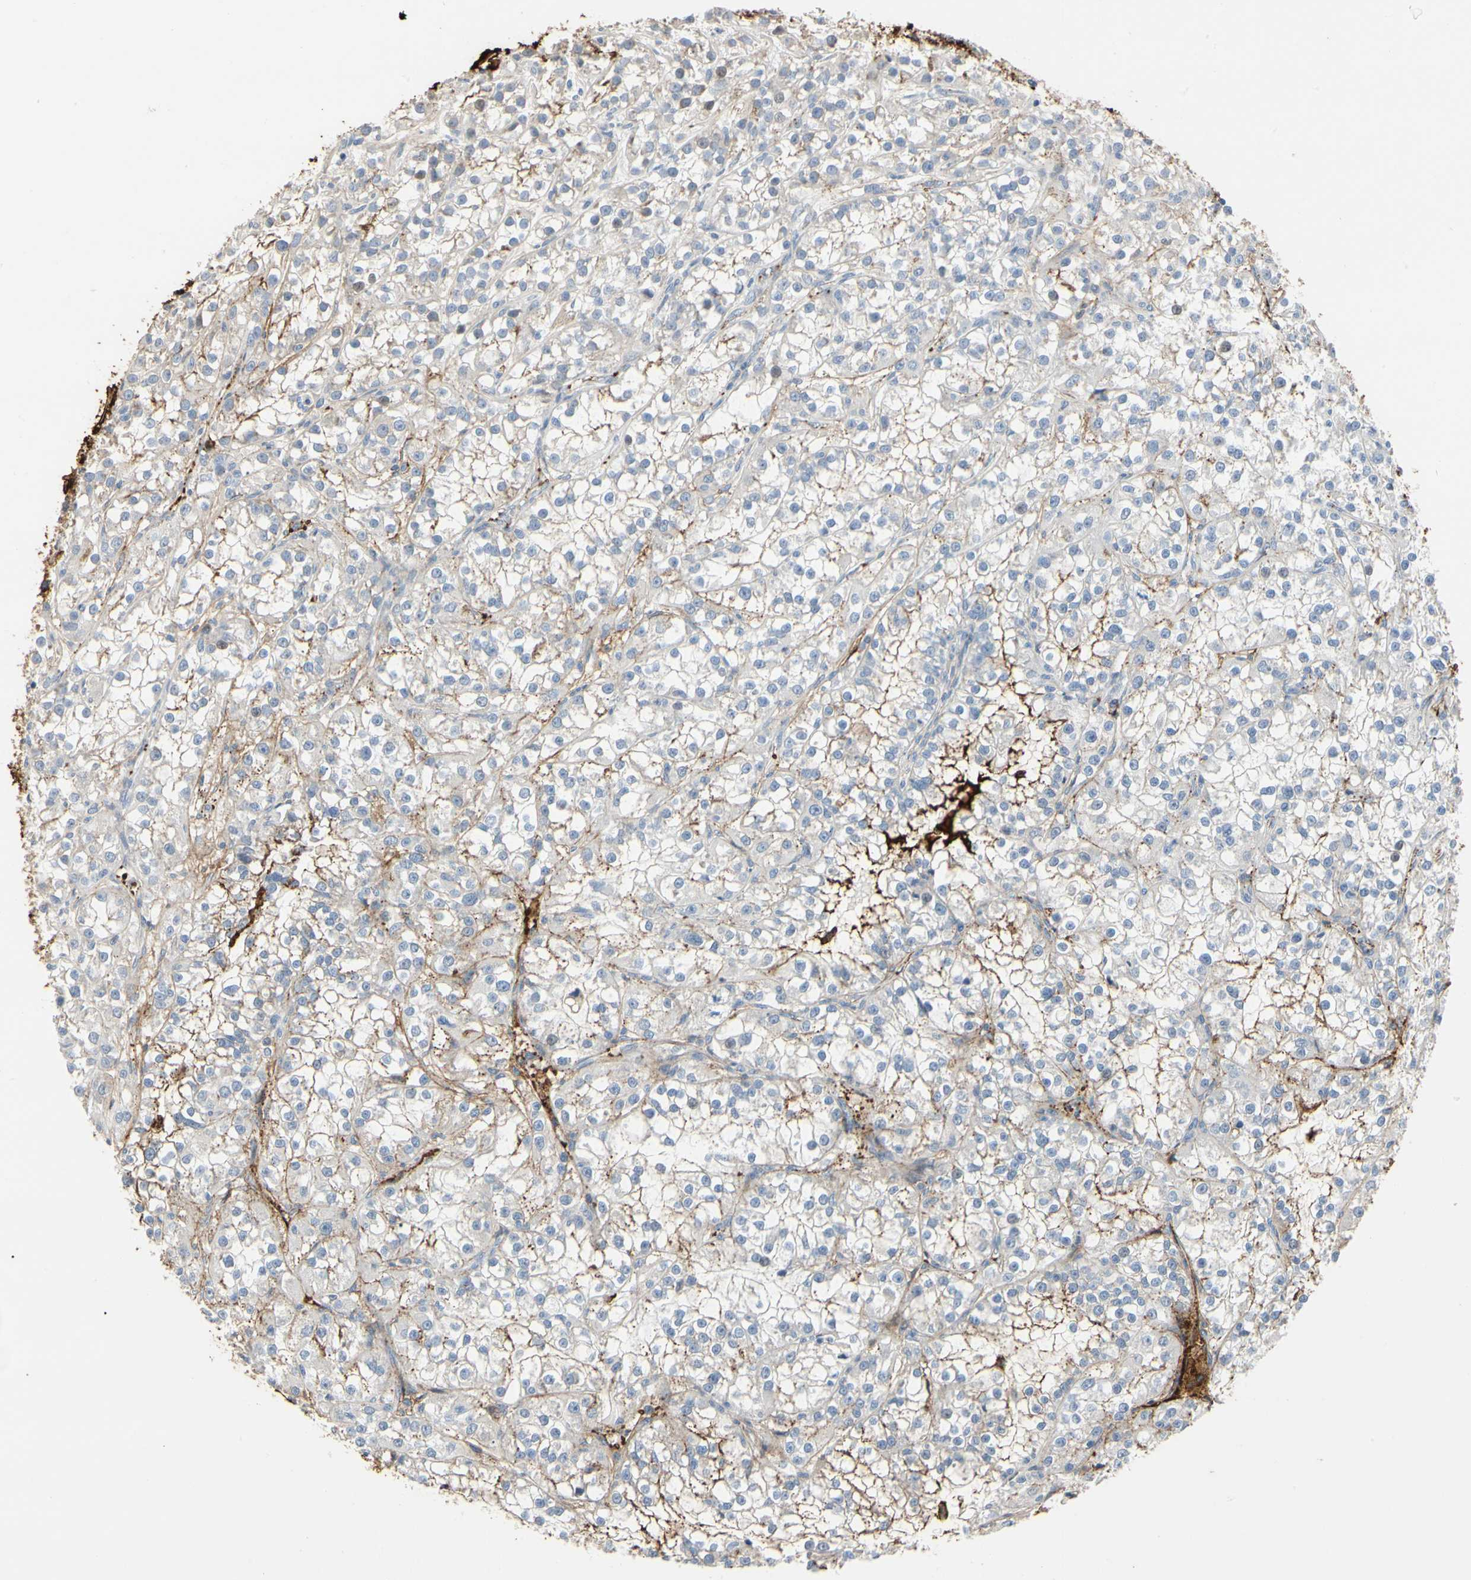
{"staining": {"intensity": "weak", "quantity": "<25%", "location": "cytoplasmic/membranous"}, "tissue": "renal cancer", "cell_type": "Tumor cells", "image_type": "cancer", "snomed": [{"axis": "morphology", "description": "Adenocarcinoma, NOS"}, {"axis": "topography", "description": "Kidney"}], "caption": "IHC photomicrograph of neoplastic tissue: human adenocarcinoma (renal) stained with DAB displays no significant protein expression in tumor cells.", "gene": "FGB", "patient": {"sex": "female", "age": 52}}